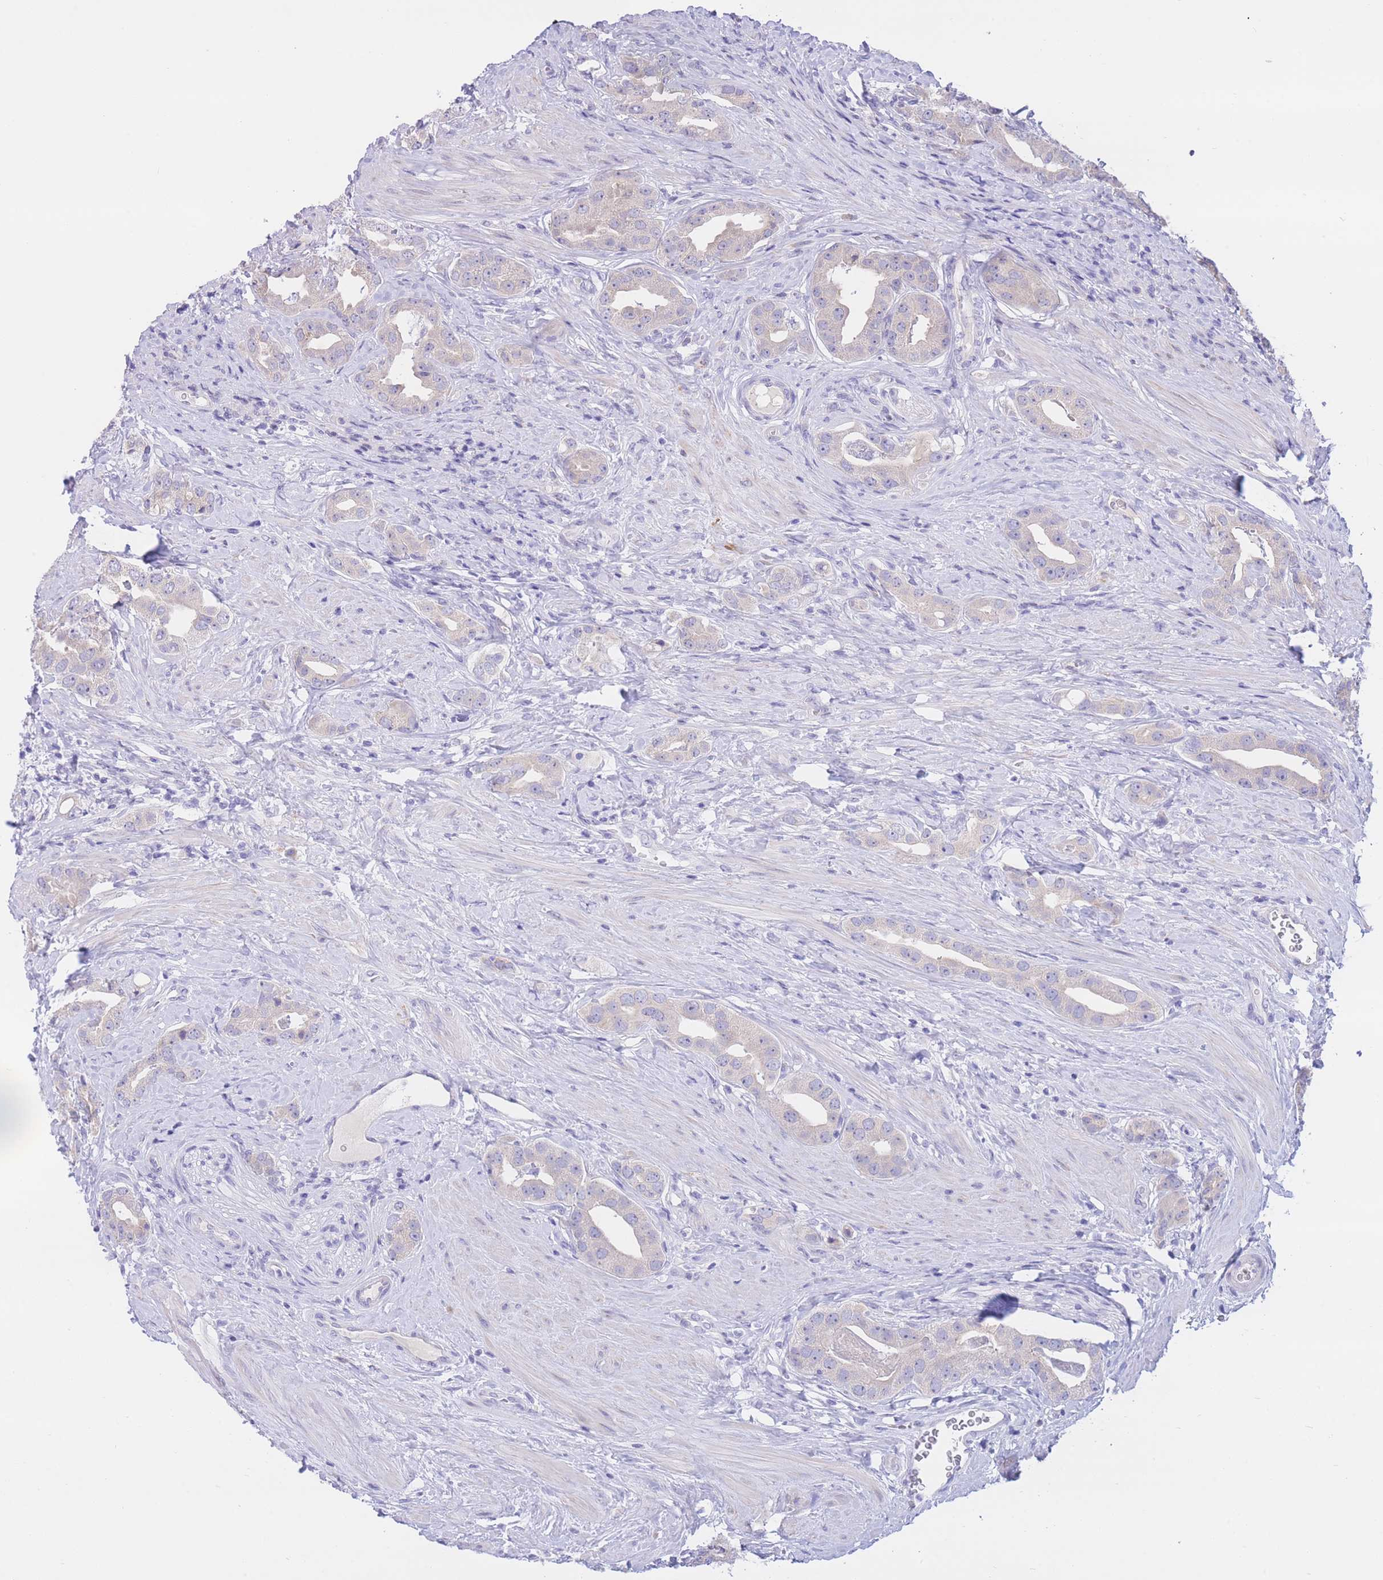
{"staining": {"intensity": "negative", "quantity": "none", "location": "none"}, "tissue": "prostate cancer", "cell_type": "Tumor cells", "image_type": "cancer", "snomed": [{"axis": "morphology", "description": "Adenocarcinoma, High grade"}, {"axis": "topography", "description": "Prostate"}], "caption": "This image is of prostate high-grade adenocarcinoma stained with immunohistochemistry (IHC) to label a protein in brown with the nuclei are counter-stained blue. There is no positivity in tumor cells.", "gene": "RPL39L", "patient": {"sex": "male", "age": 63}}